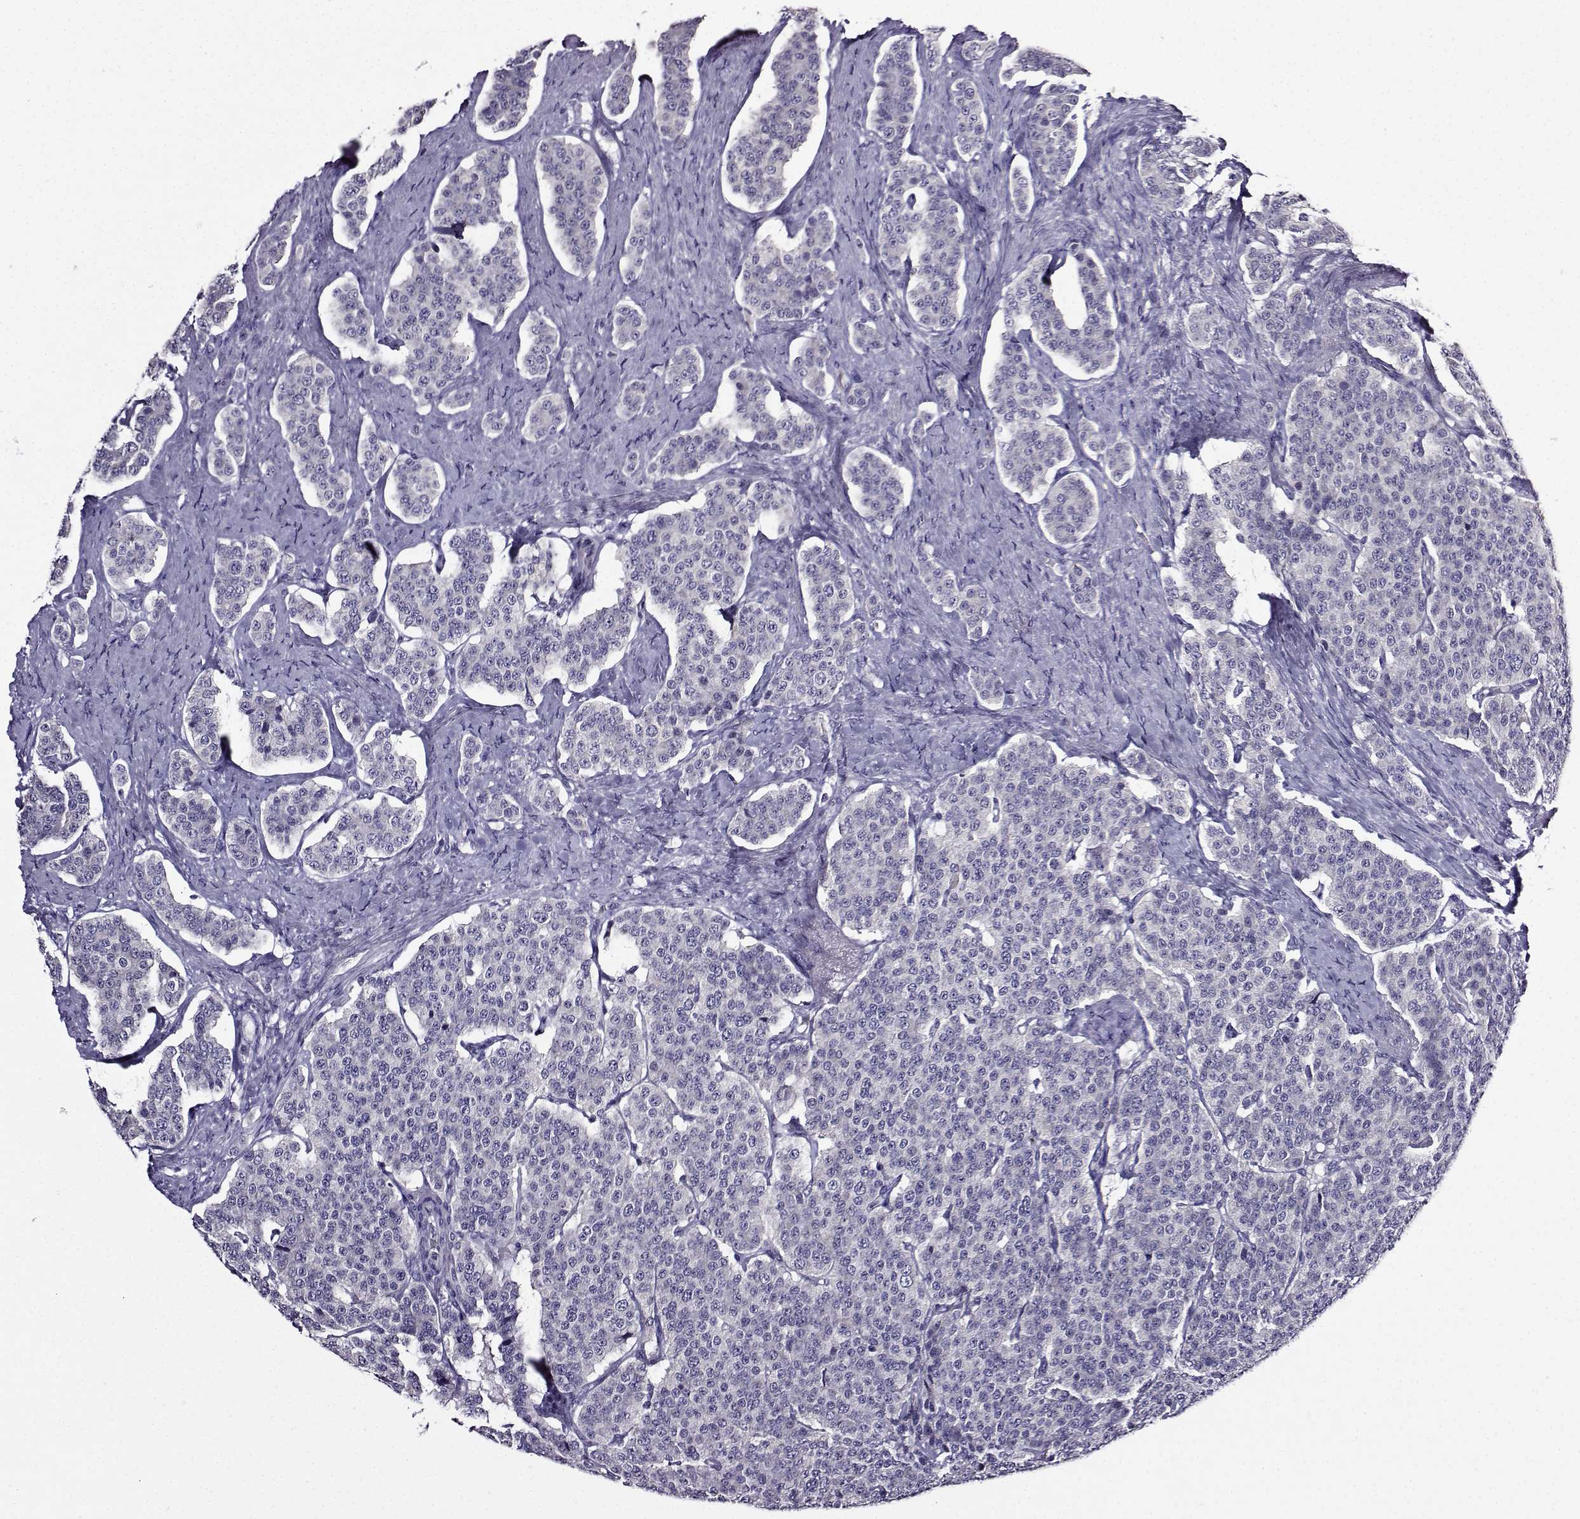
{"staining": {"intensity": "negative", "quantity": "none", "location": "none"}, "tissue": "carcinoid", "cell_type": "Tumor cells", "image_type": "cancer", "snomed": [{"axis": "morphology", "description": "Carcinoid, malignant, NOS"}, {"axis": "topography", "description": "Small intestine"}], "caption": "Tumor cells show no significant protein positivity in carcinoid.", "gene": "TMEM266", "patient": {"sex": "female", "age": 58}}